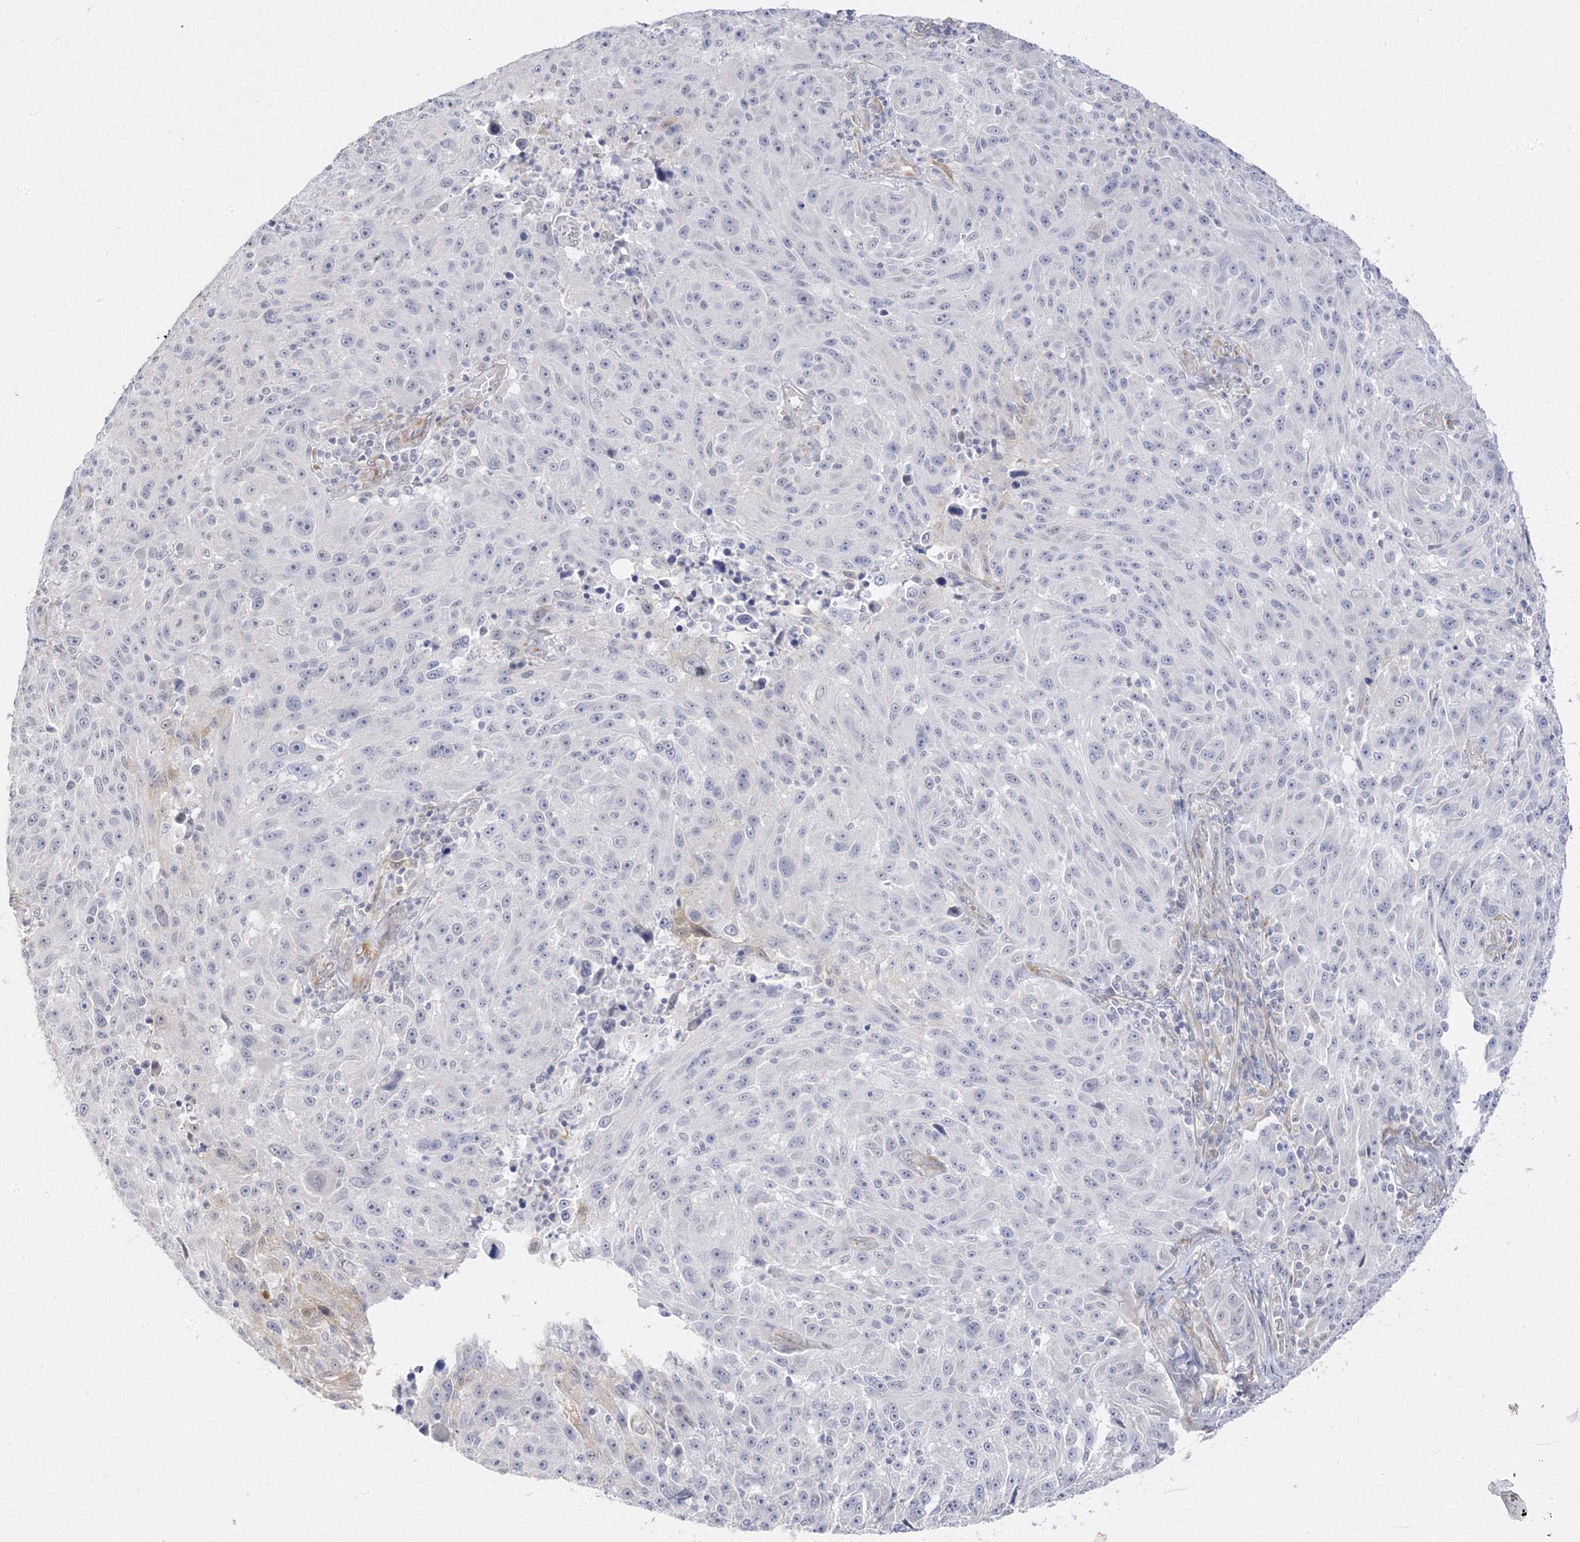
{"staining": {"intensity": "negative", "quantity": "none", "location": "none"}, "tissue": "melanoma", "cell_type": "Tumor cells", "image_type": "cancer", "snomed": [{"axis": "morphology", "description": "Malignant melanoma, NOS"}, {"axis": "topography", "description": "Skin"}], "caption": "Histopathology image shows no significant protein positivity in tumor cells of melanoma.", "gene": "C2CD2", "patient": {"sex": "male", "age": 53}}